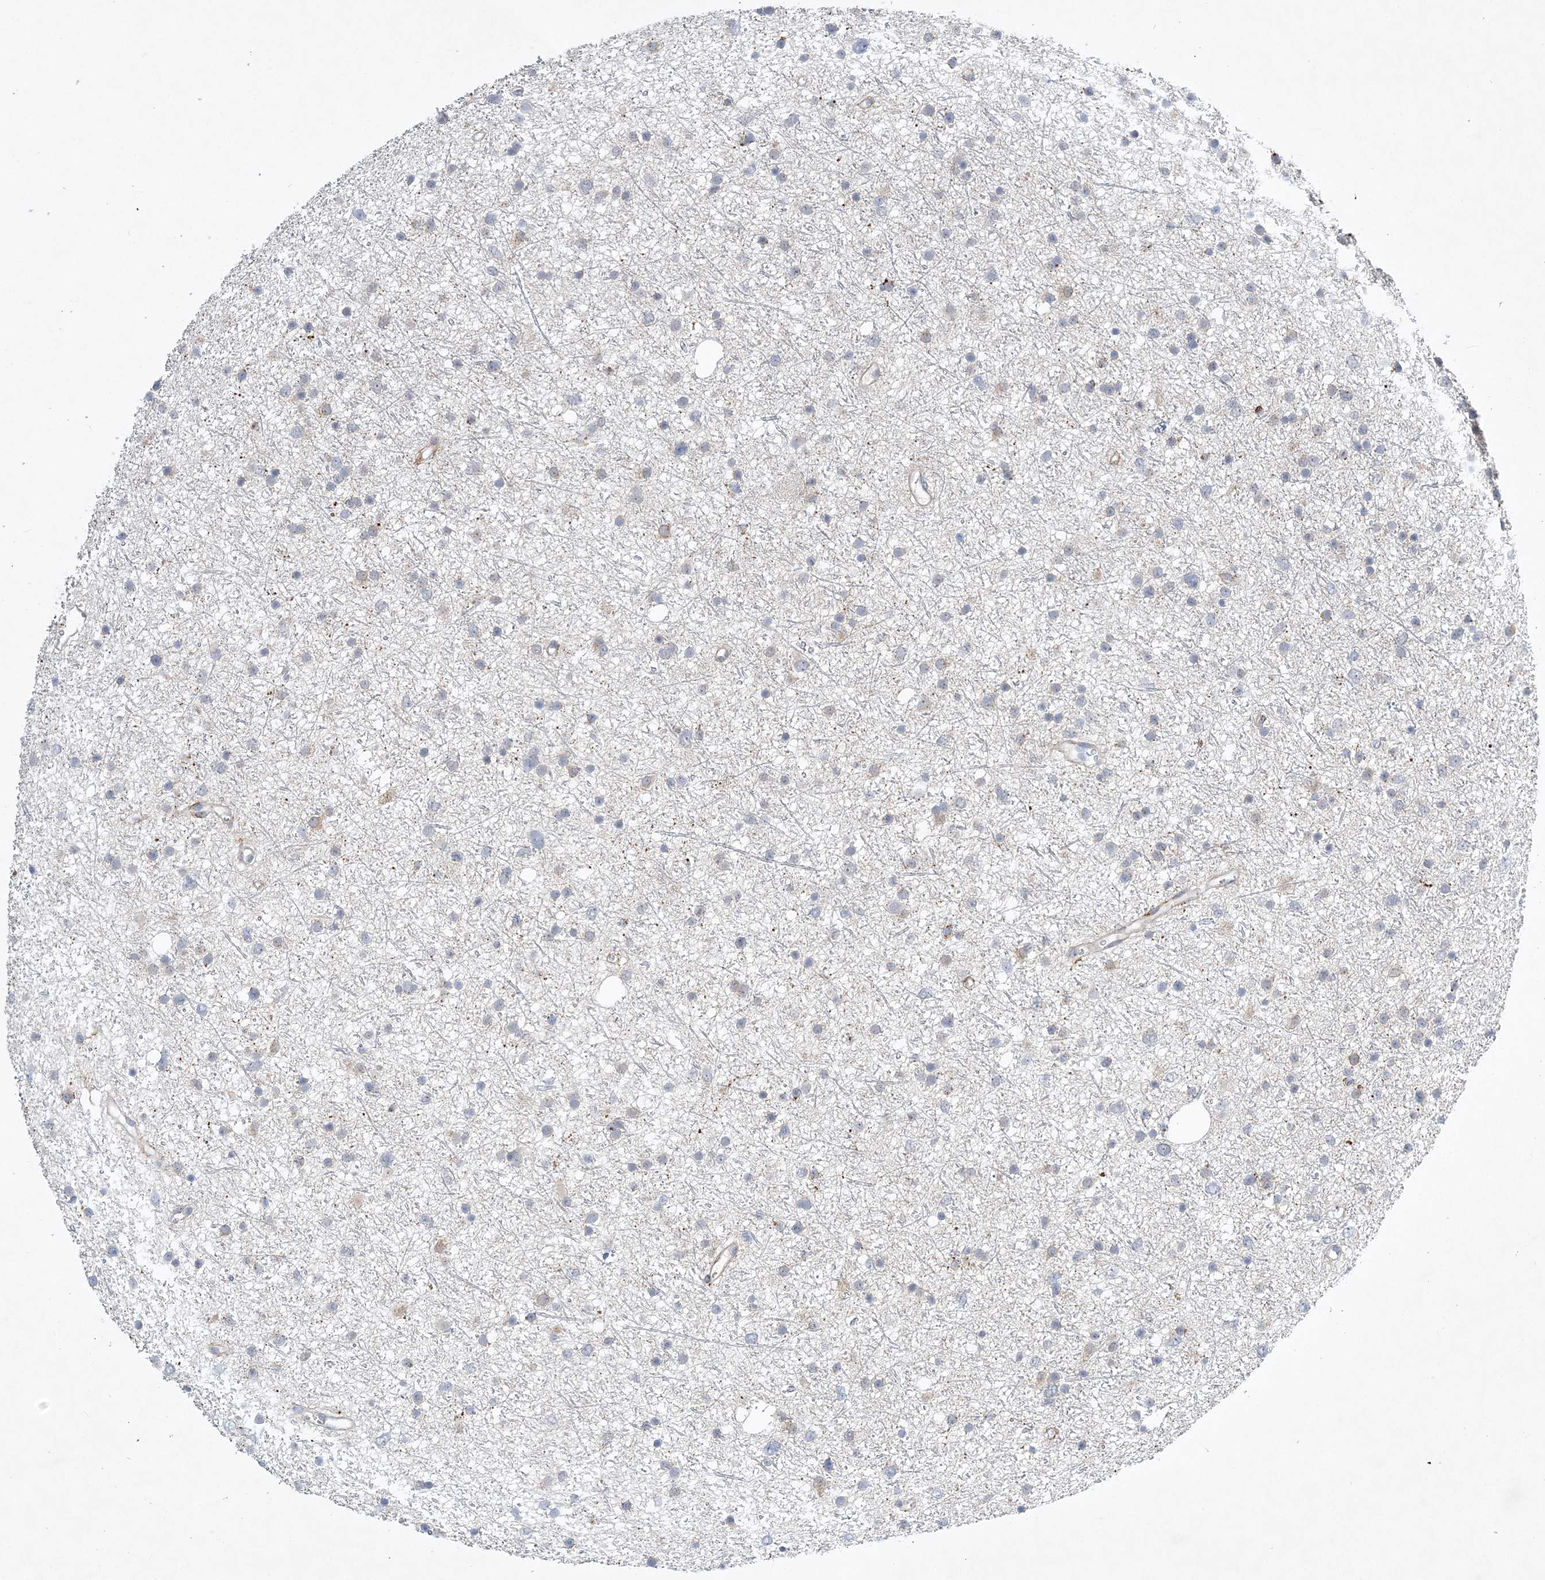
{"staining": {"intensity": "negative", "quantity": "none", "location": "none"}, "tissue": "glioma", "cell_type": "Tumor cells", "image_type": "cancer", "snomed": [{"axis": "morphology", "description": "Glioma, malignant, Low grade"}, {"axis": "topography", "description": "Cerebral cortex"}], "caption": "This is a image of immunohistochemistry staining of glioma, which shows no expression in tumor cells.", "gene": "ANKRD35", "patient": {"sex": "female", "age": 39}}